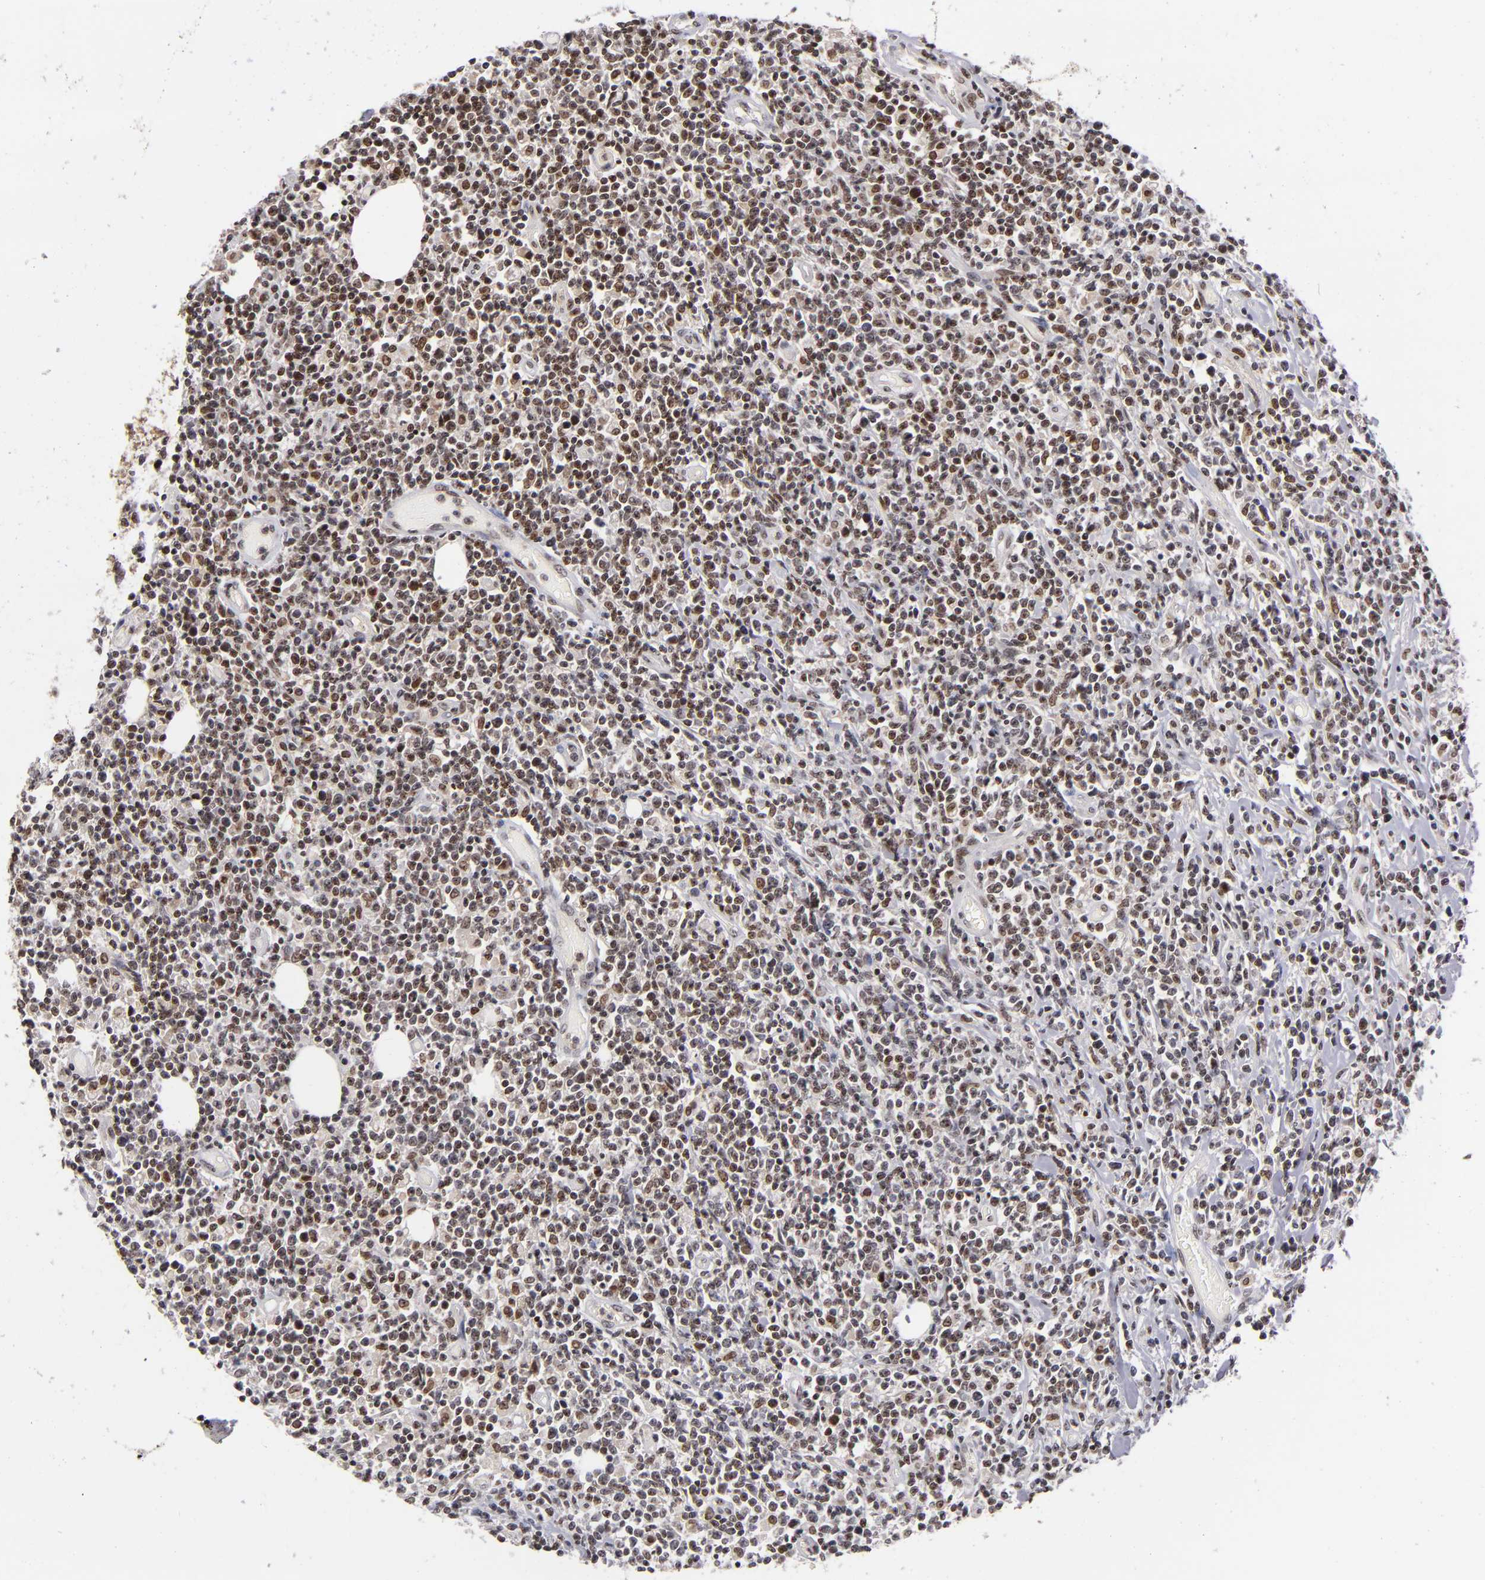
{"staining": {"intensity": "weak", "quantity": "25%-75%", "location": "cytoplasmic/membranous,nuclear"}, "tissue": "lymphoma", "cell_type": "Tumor cells", "image_type": "cancer", "snomed": [{"axis": "morphology", "description": "Malignant lymphoma, non-Hodgkin's type, High grade"}, {"axis": "topography", "description": "Colon"}], "caption": "Immunohistochemical staining of human lymphoma shows low levels of weak cytoplasmic/membranous and nuclear protein expression in about 25%-75% of tumor cells.", "gene": "PCNX4", "patient": {"sex": "male", "age": 82}}